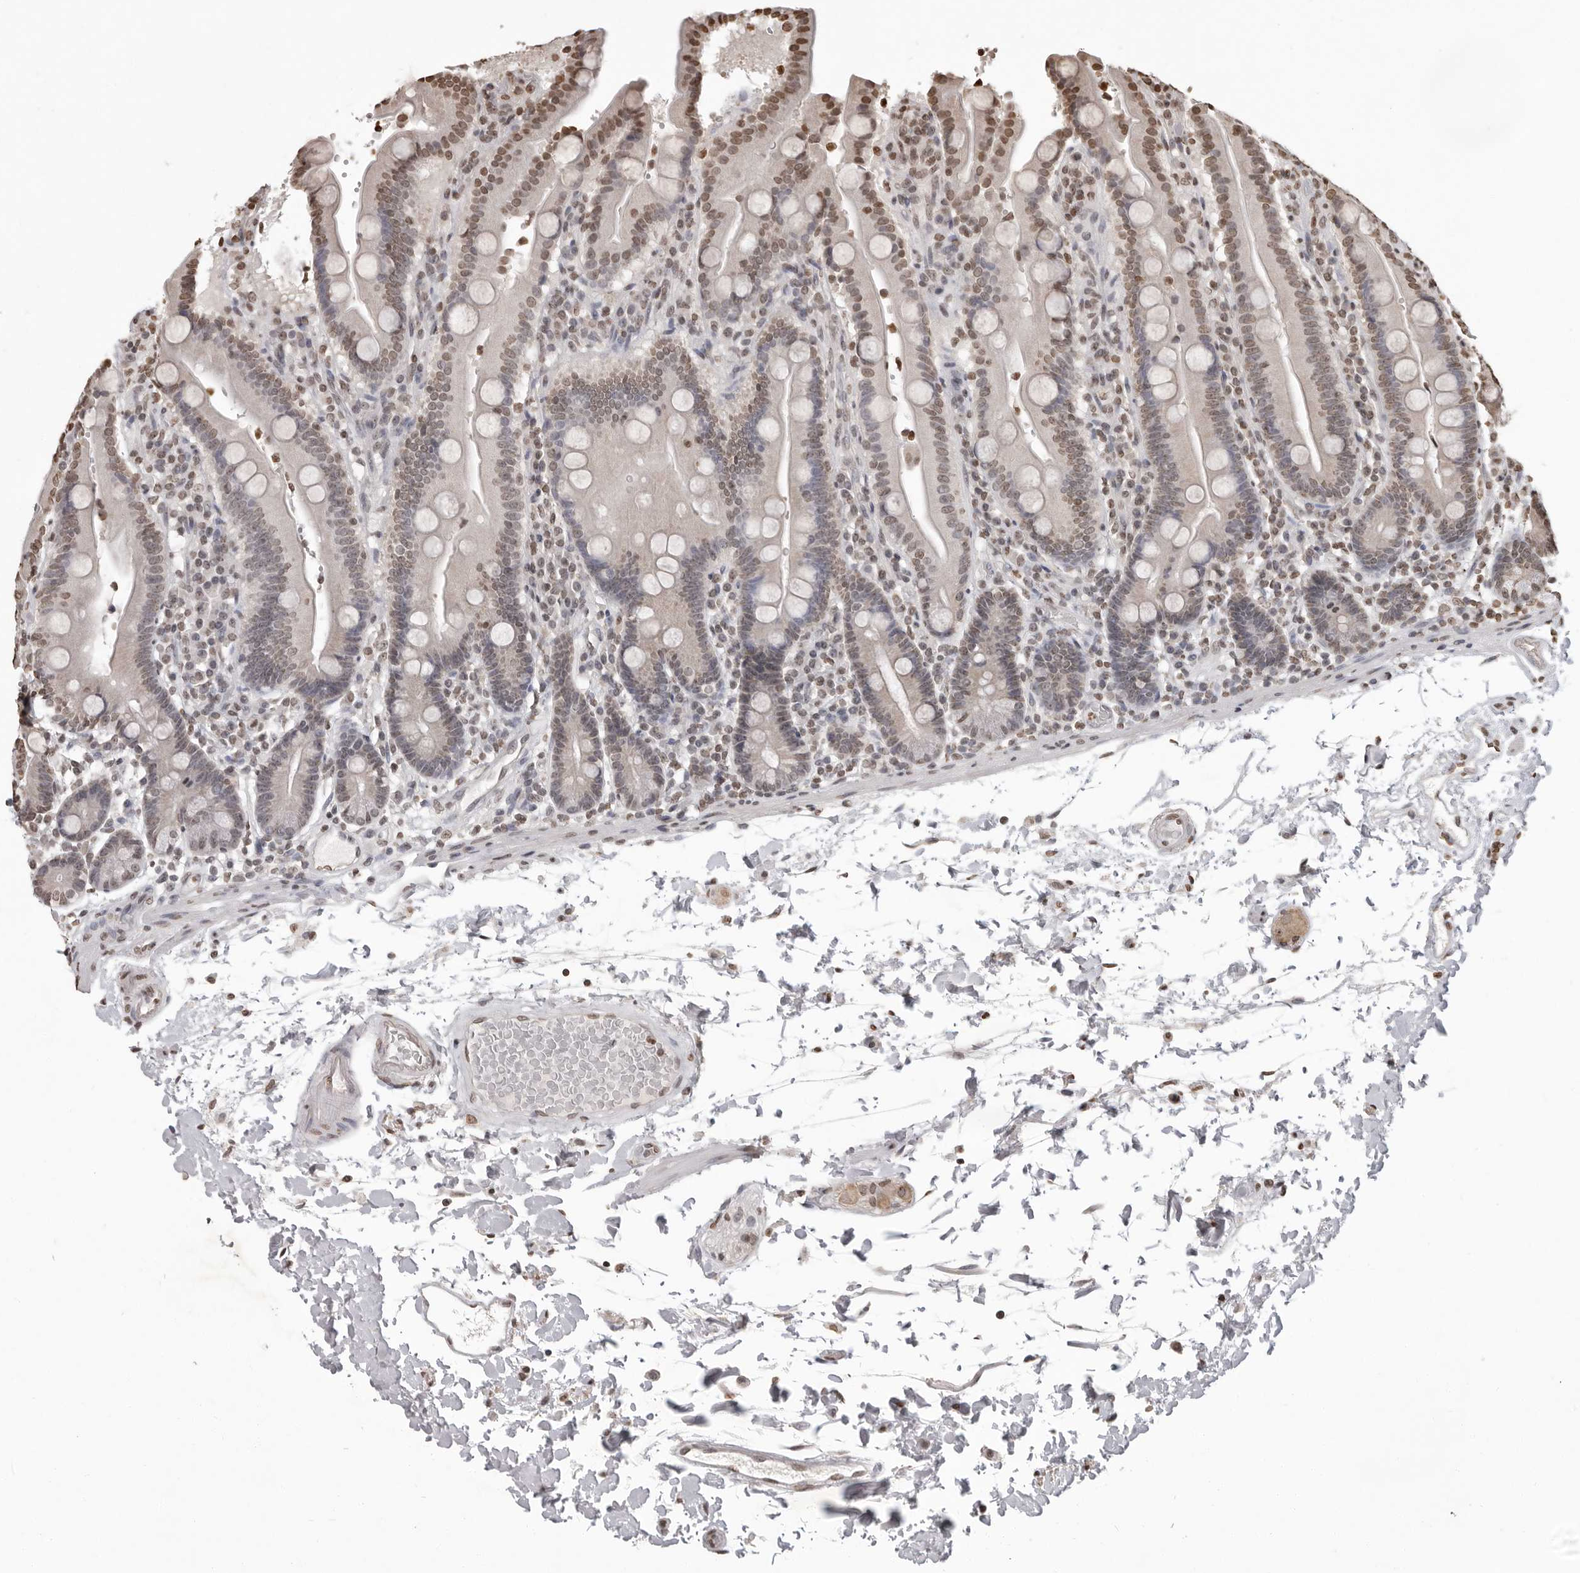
{"staining": {"intensity": "moderate", "quantity": "<25%", "location": "nuclear"}, "tissue": "duodenum", "cell_type": "Glandular cells", "image_type": "normal", "snomed": [{"axis": "morphology", "description": "Normal tissue, NOS"}, {"axis": "topography", "description": "Small intestine, NOS"}], "caption": "The image displays a brown stain indicating the presence of a protein in the nuclear of glandular cells in duodenum. The staining is performed using DAB brown chromogen to label protein expression. The nuclei are counter-stained blue using hematoxylin.", "gene": "WDR45", "patient": {"sex": "female", "age": 71}}